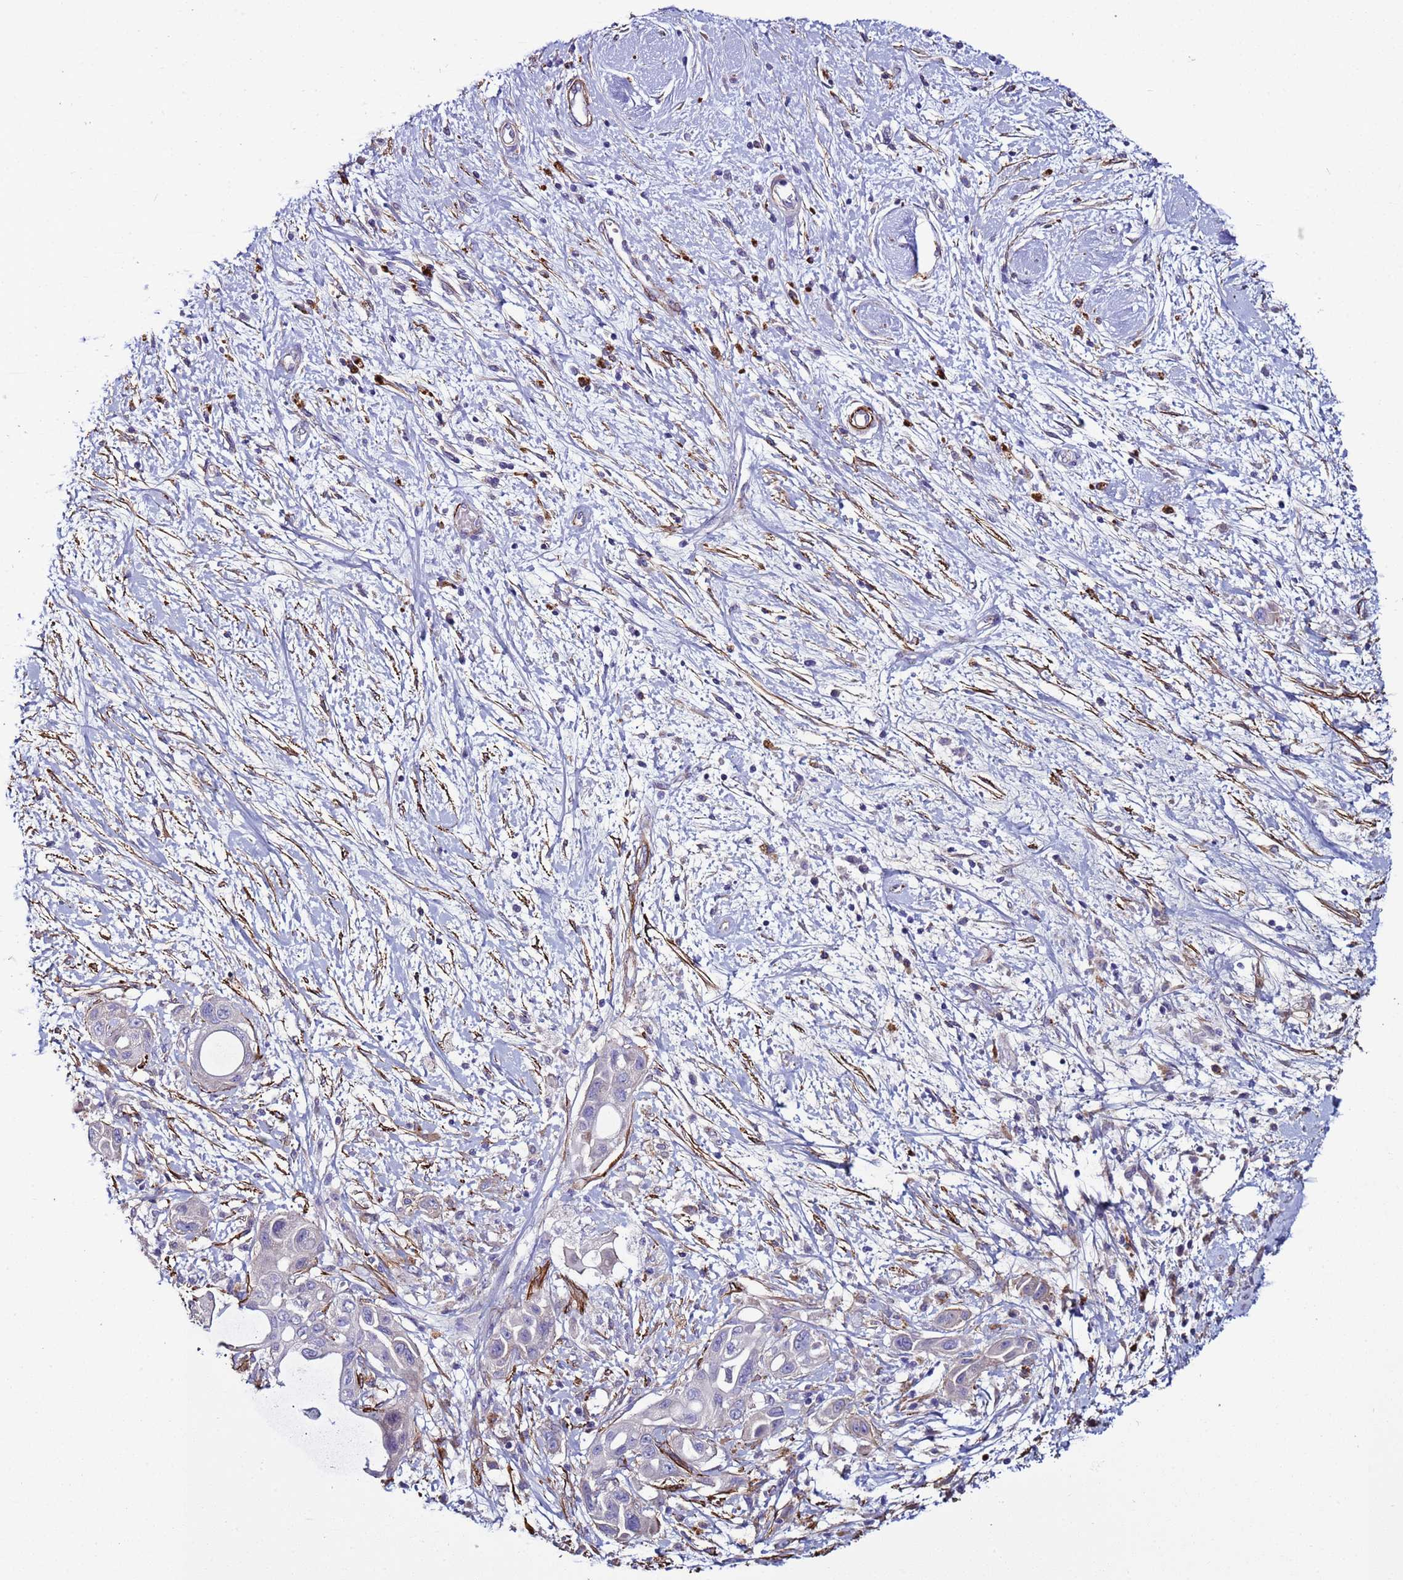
{"staining": {"intensity": "negative", "quantity": "none", "location": "none"}, "tissue": "pancreatic cancer", "cell_type": "Tumor cells", "image_type": "cancer", "snomed": [{"axis": "morphology", "description": "Adenocarcinoma, NOS"}, {"axis": "topography", "description": "Pancreas"}], "caption": "Tumor cells are negative for protein expression in human pancreatic cancer.", "gene": "RABL2B", "patient": {"sex": "male", "age": 68}}